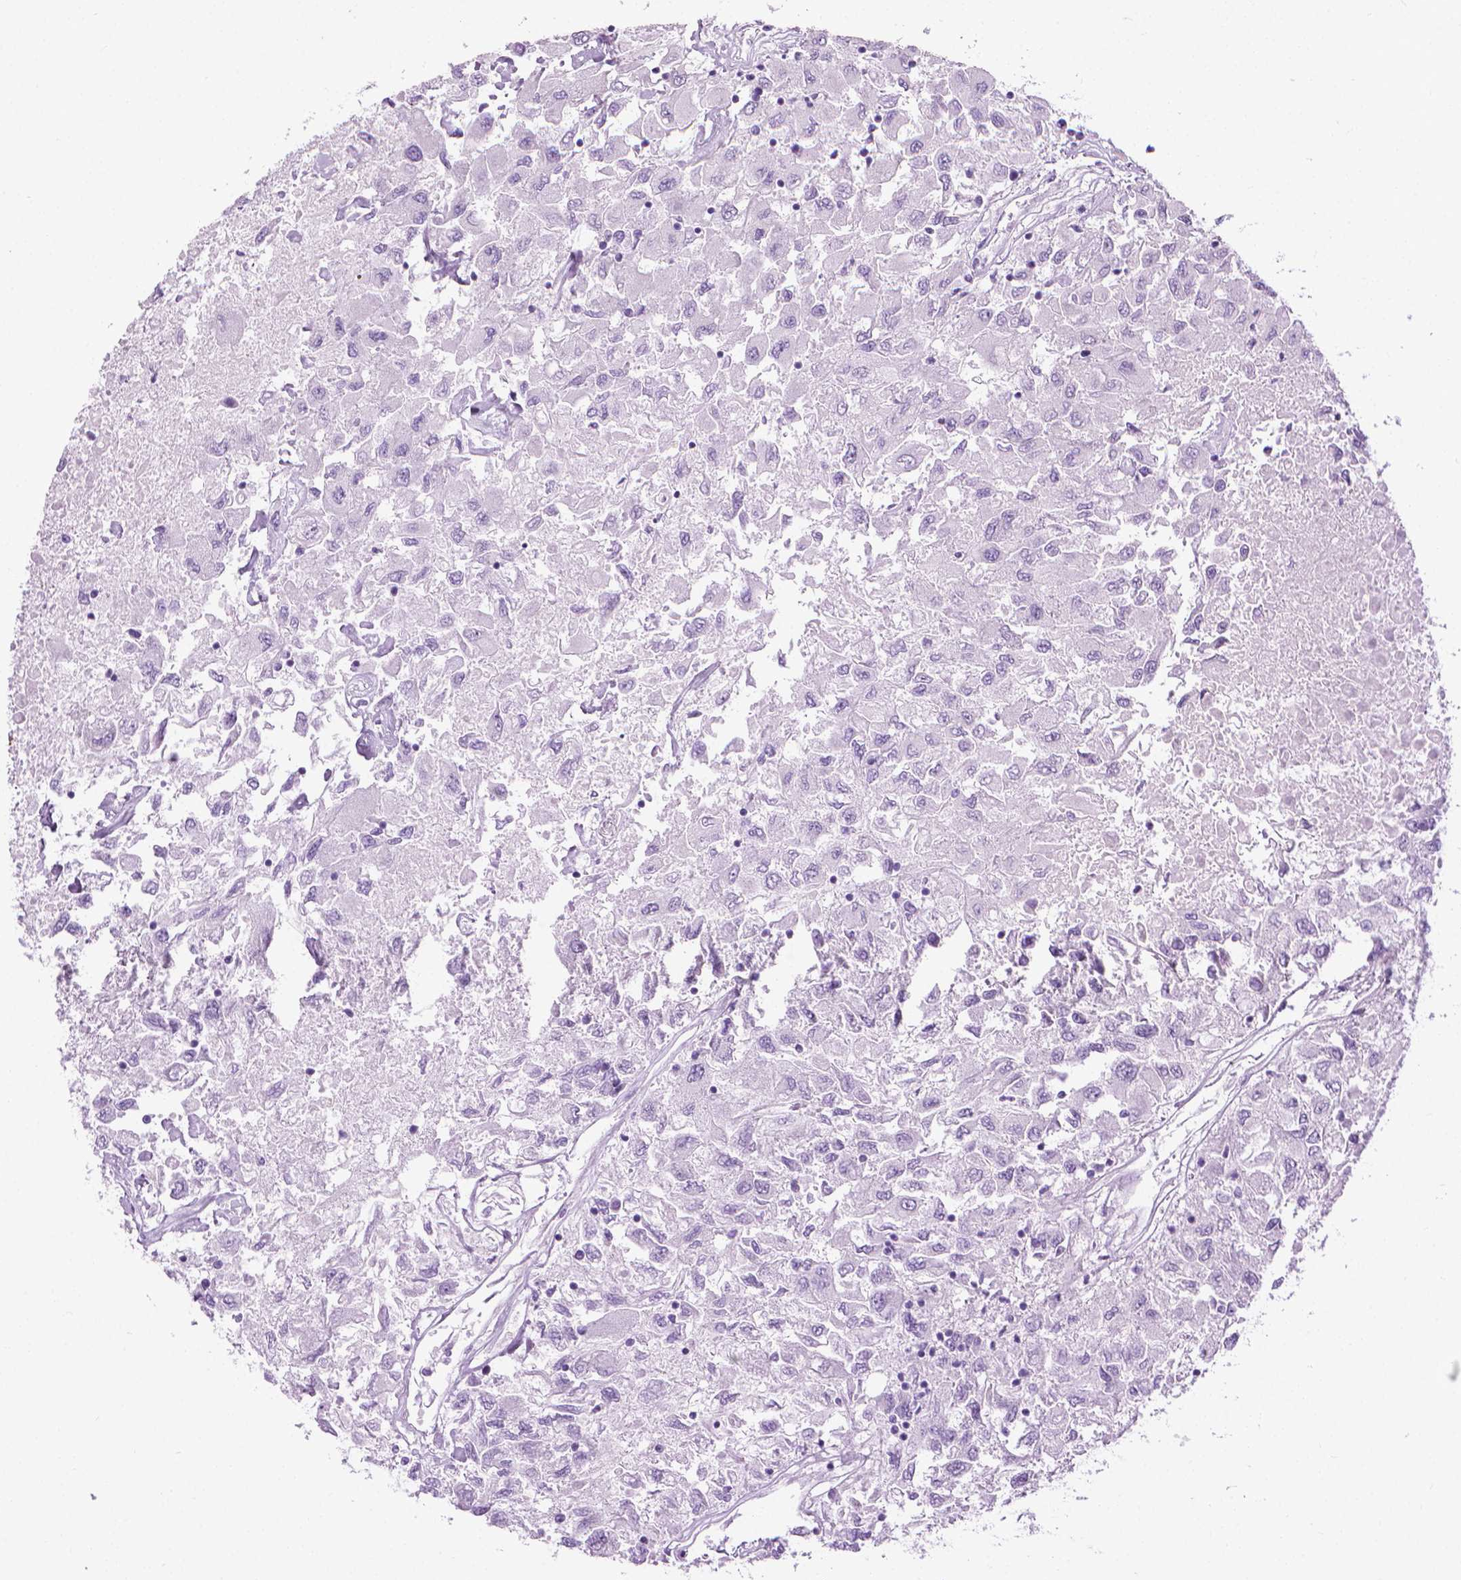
{"staining": {"intensity": "negative", "quantity": "none", "location": "none"}, "tissue": "renal cancer", "cell_type": "Tumor cells", "image_type": "cancer", "snomed": [{"axis": "morphology", "description": "Adenocarcinoma, NOS"}, {"axis": "topography", "description": "Kidney"}], "caption": "Immunohistochemical staining of renal cancer (adenocarcinoma) displays no significant expression in tumor cells.", "gene": "DNAI7", "patient": {"sex": "female", "age": 76}}